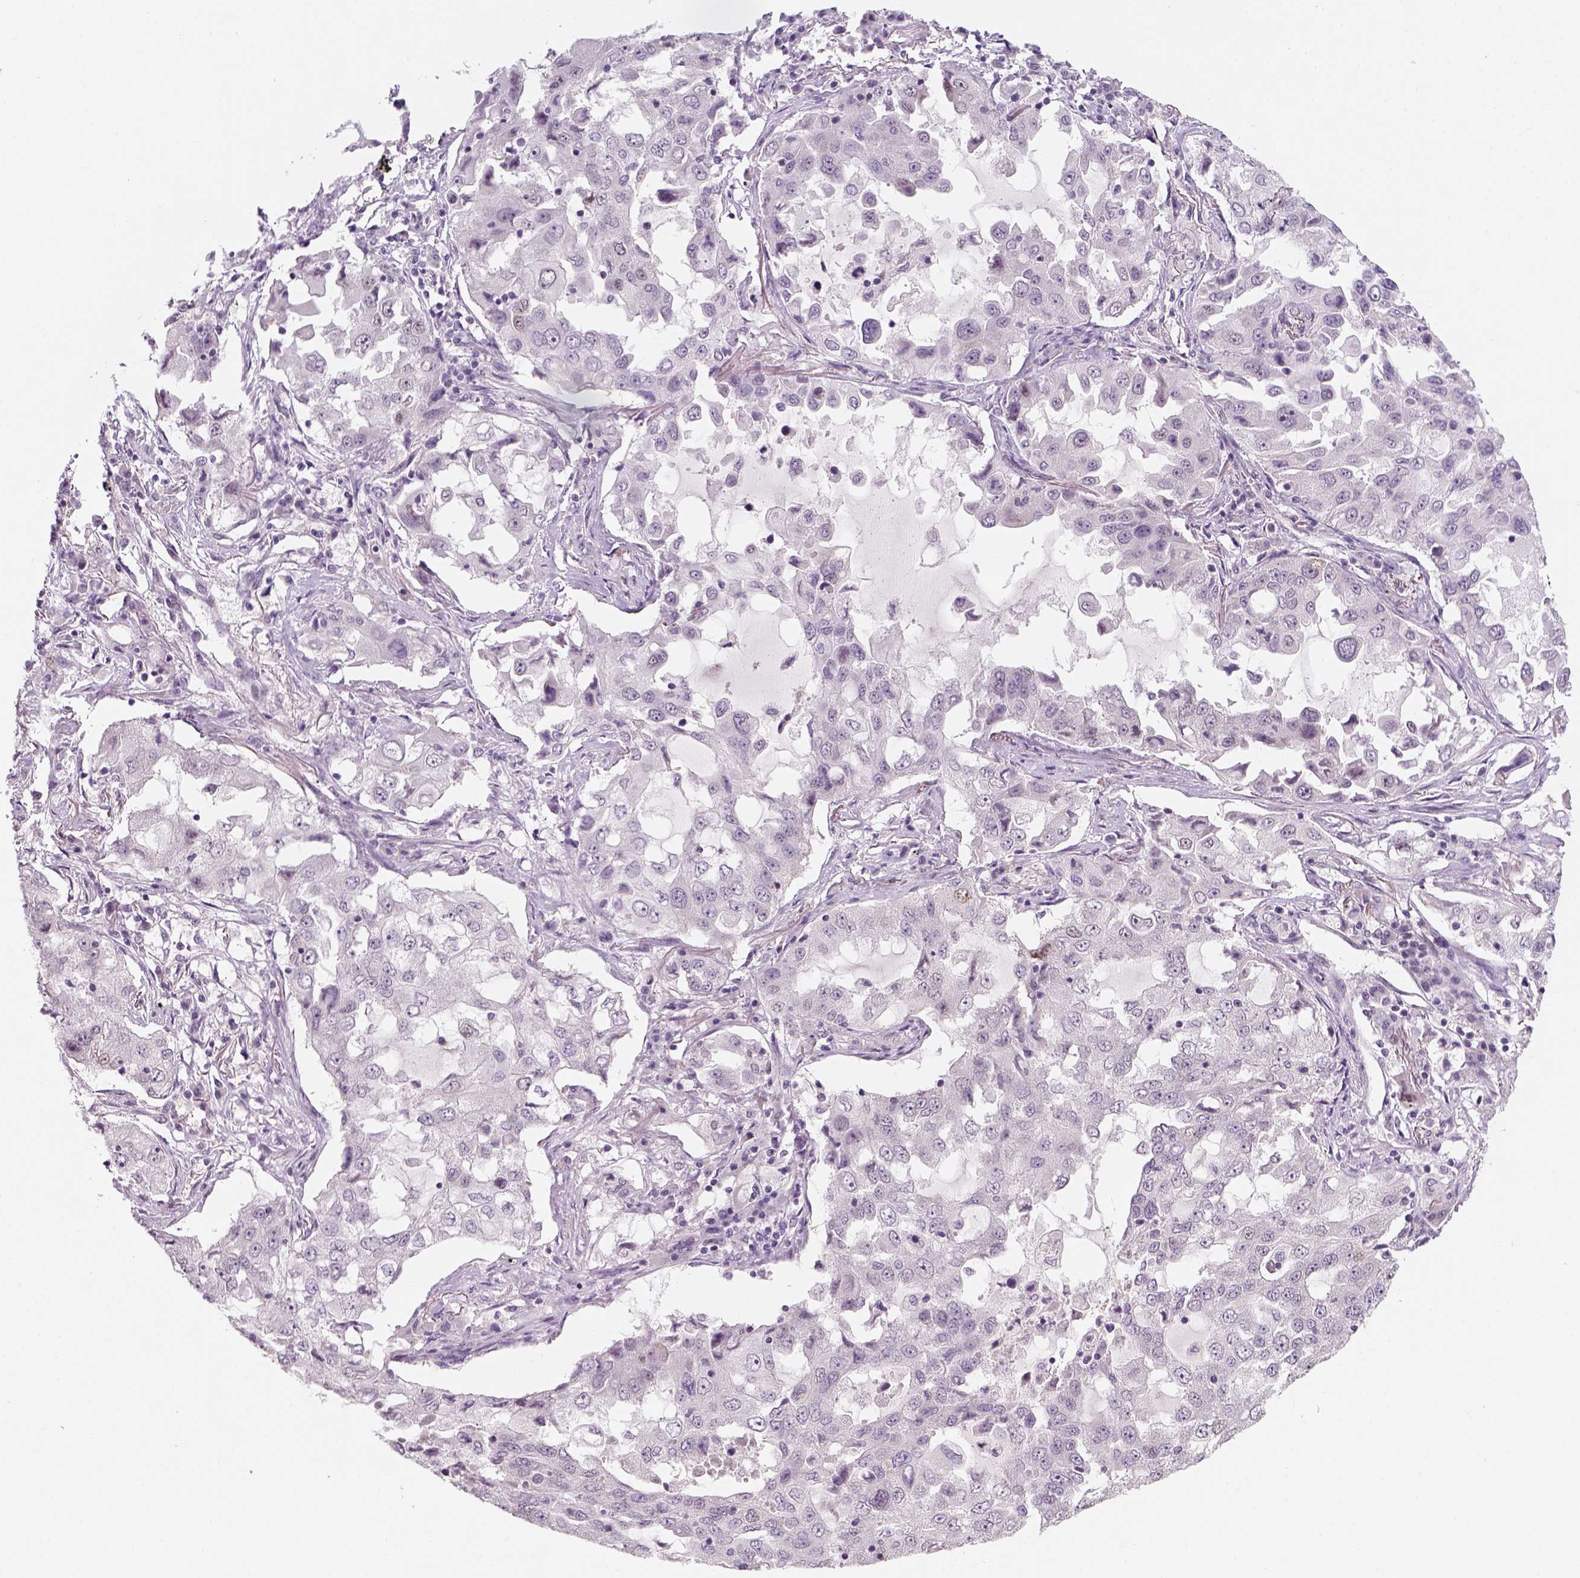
{"staining": {"intensity": "negative", "quantity": "none", "location": "none"}, "tissue": "lung cancer", "cell_type": "Tumor cells", "image_type": "cancer", "snomed": [{"axis": "morphology", "description": "Adenocarcinoma, NOS"}, {"axis": "topography", "description": "Lung"}], "caption": "Lung cancer (adenocarcinoma) stained for a protein using immunohistochemistry (IHC) exhibits no staining tumor cells.", "gene": "TP53", "patient": {"sex": "female", "age": 61}}